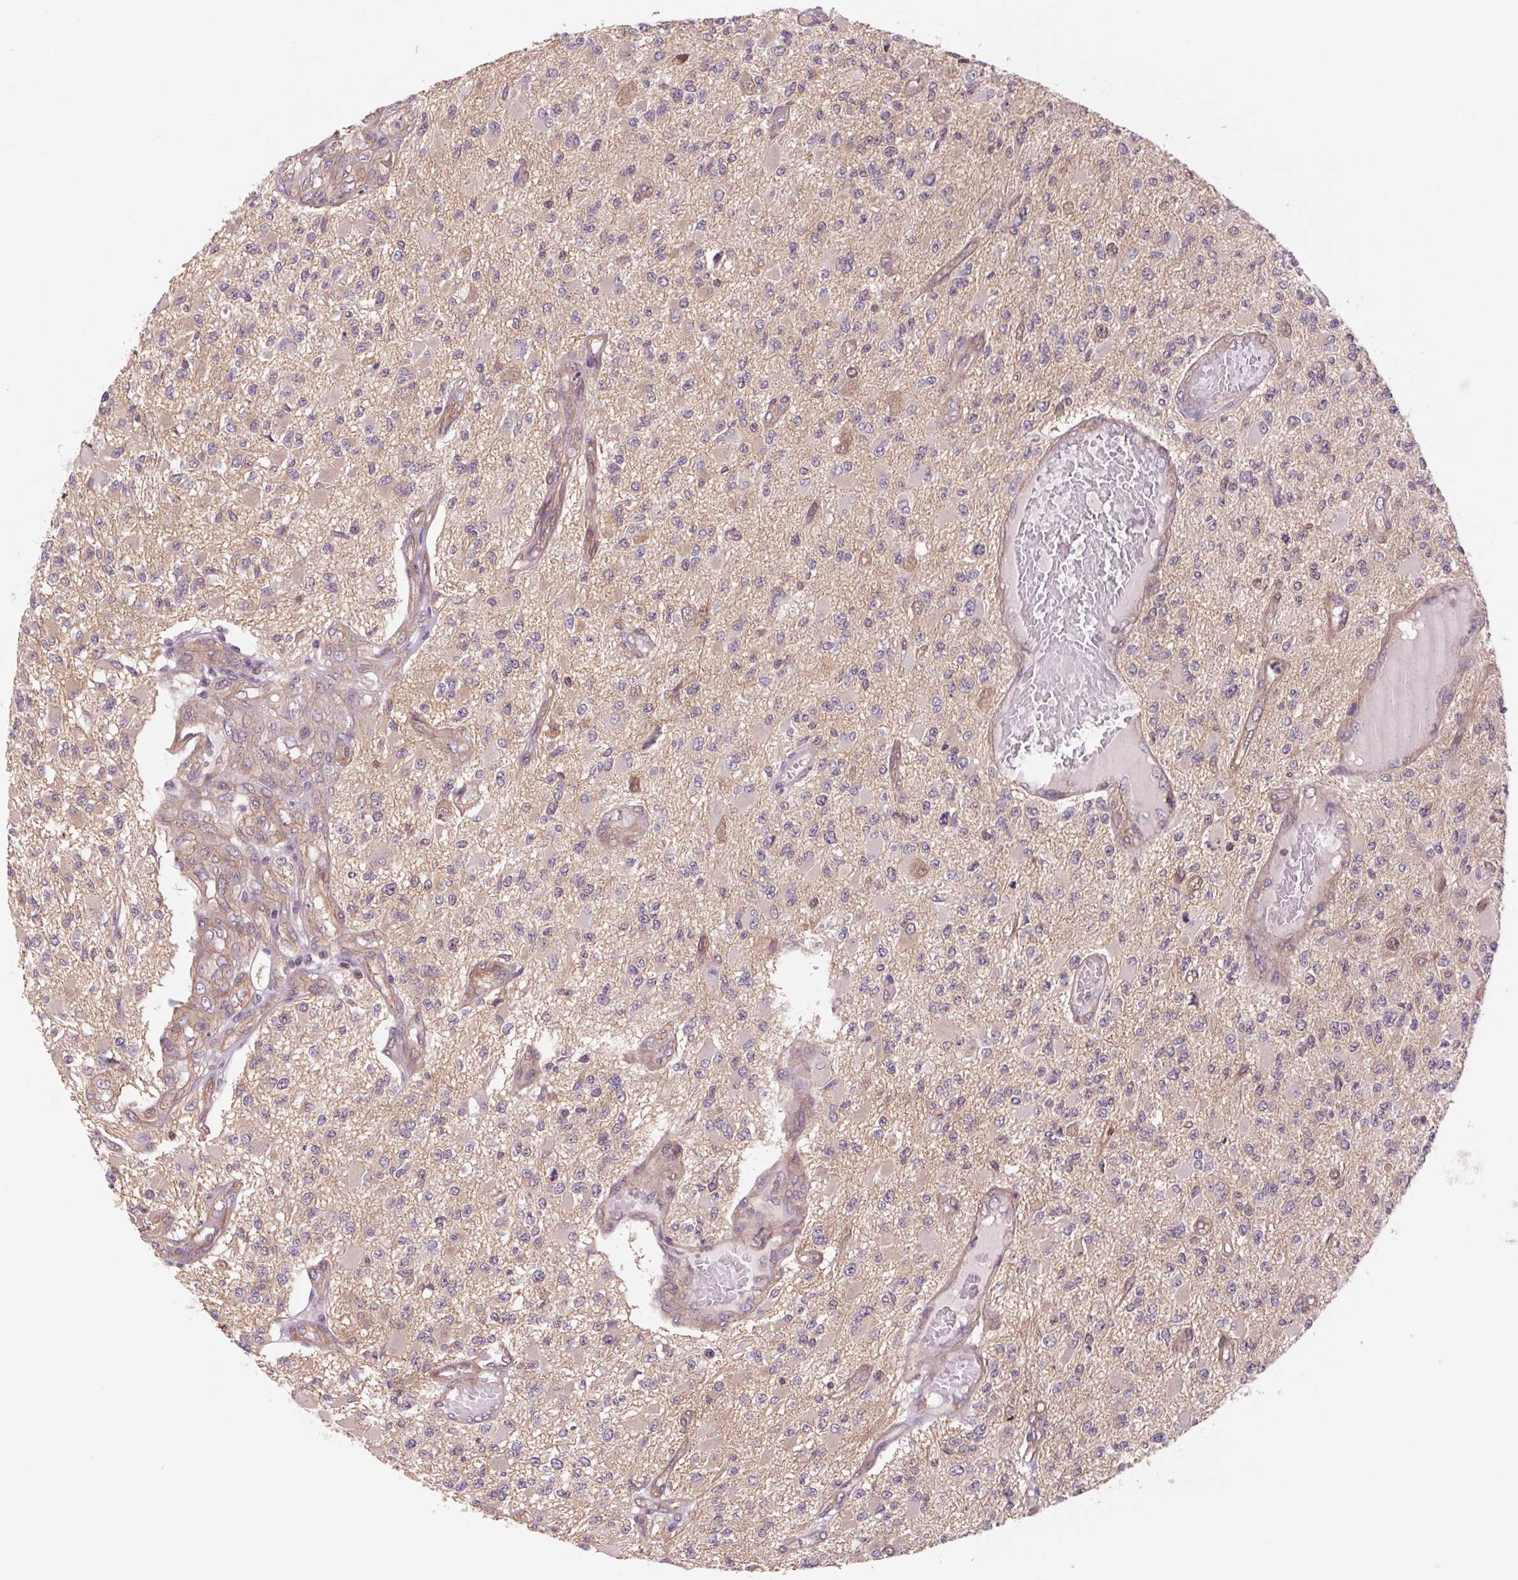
{"staining": {"intensity": "negative", "quantity": "none", "location": "none"}, "tissue": "glioma", "cell_type": "Tumor cells", "image_type": "cancer", "snomed": [{"axis": "morphology", "description": "Glioma, malignant, High grade"}, {"axis": "topography", "description": "Brain"}], "caption": "IHC of malignant glioma (high-grade) exhibits no positivity in tumor cells.", "gene": "SH3RF2", "patient": {"sex": "female", "age": 63}}